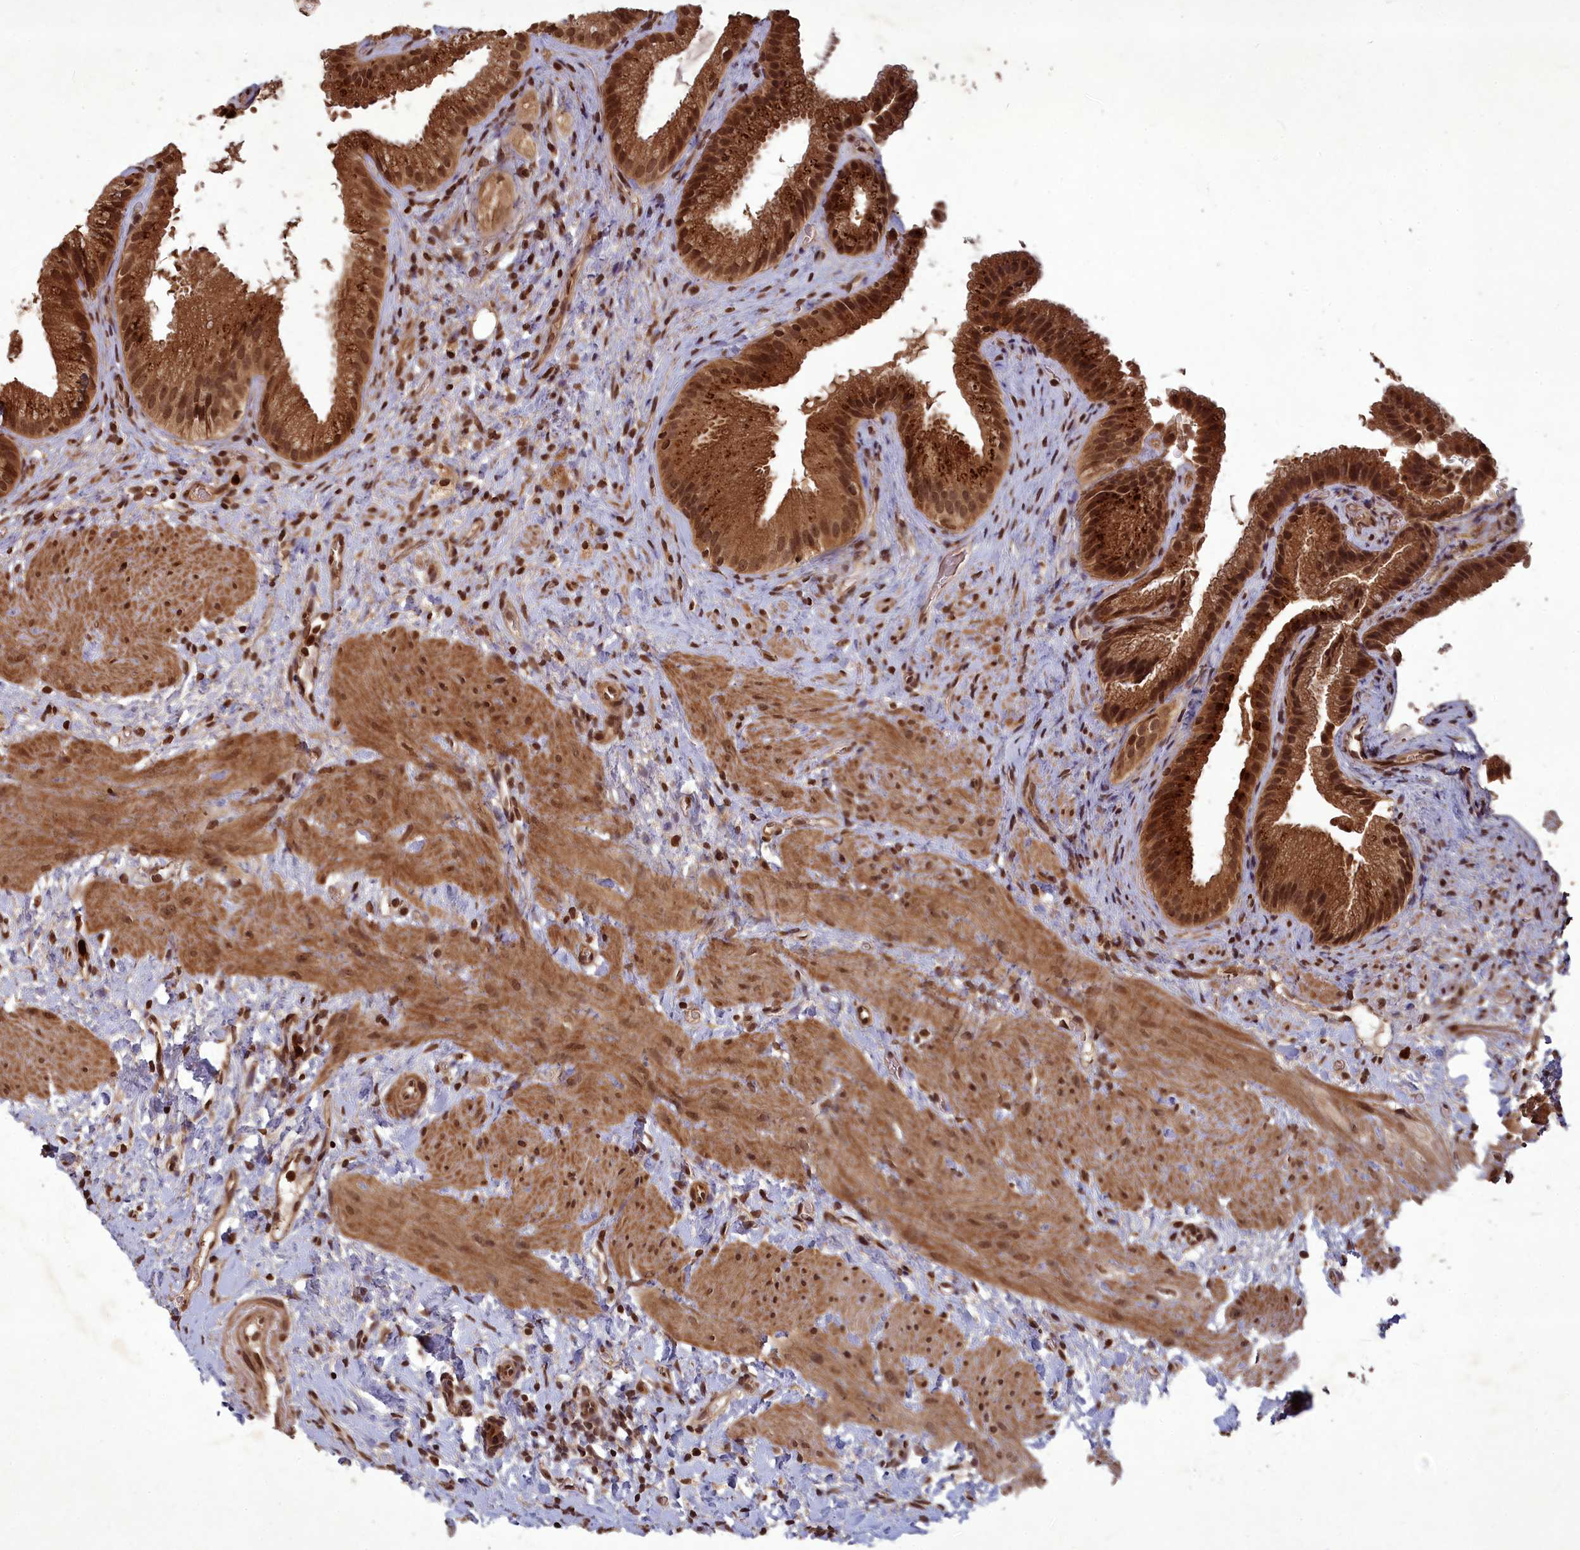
{"staining": {"intensity": "strong", "quantity": ">75%", "location": "cytoplasmic/membranous,nuclear"}, "tissue": "gallbladder", "cell_type": "Glandular cells", "image_type": "normal", "snomed": [{"axis": "morphology", "description": "Normal tissue, NOS"}, {"axis": "topography", "description": "Gallbladder"}], "caption": "Human gallbladder stained for a protein (brown) shows strong cytoplasmic/membranous,nuclear positive staining in approximately >75% of glandular cells.", "gene": "SRMS", "patient": {"sex": "female", "age": 64}}